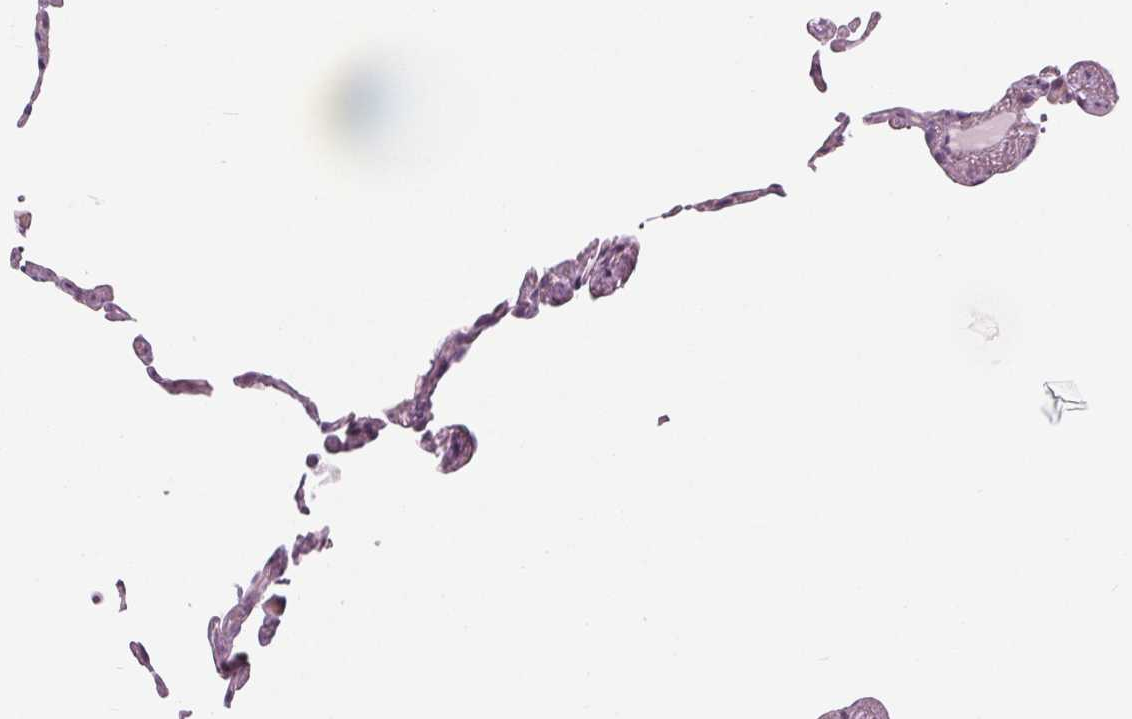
{"staining": {"intensity": "weak", "quantity": "<25%", "location": "cytoplasmic/membranous"}, "tissue": "lung", "cell_type": "Alveolar cells", "image_type": "normal", "snomed": [{"axis": "morphology", "description": "Normal tissue, NOS"}, {"axis": "topography", "description": "Lung"}], "caption": "Protein analysis of benign lung displays no significant staining in alveolar cells.", "gene": "SAMD4A", "patient": {"sex": "female", "age": 57}}